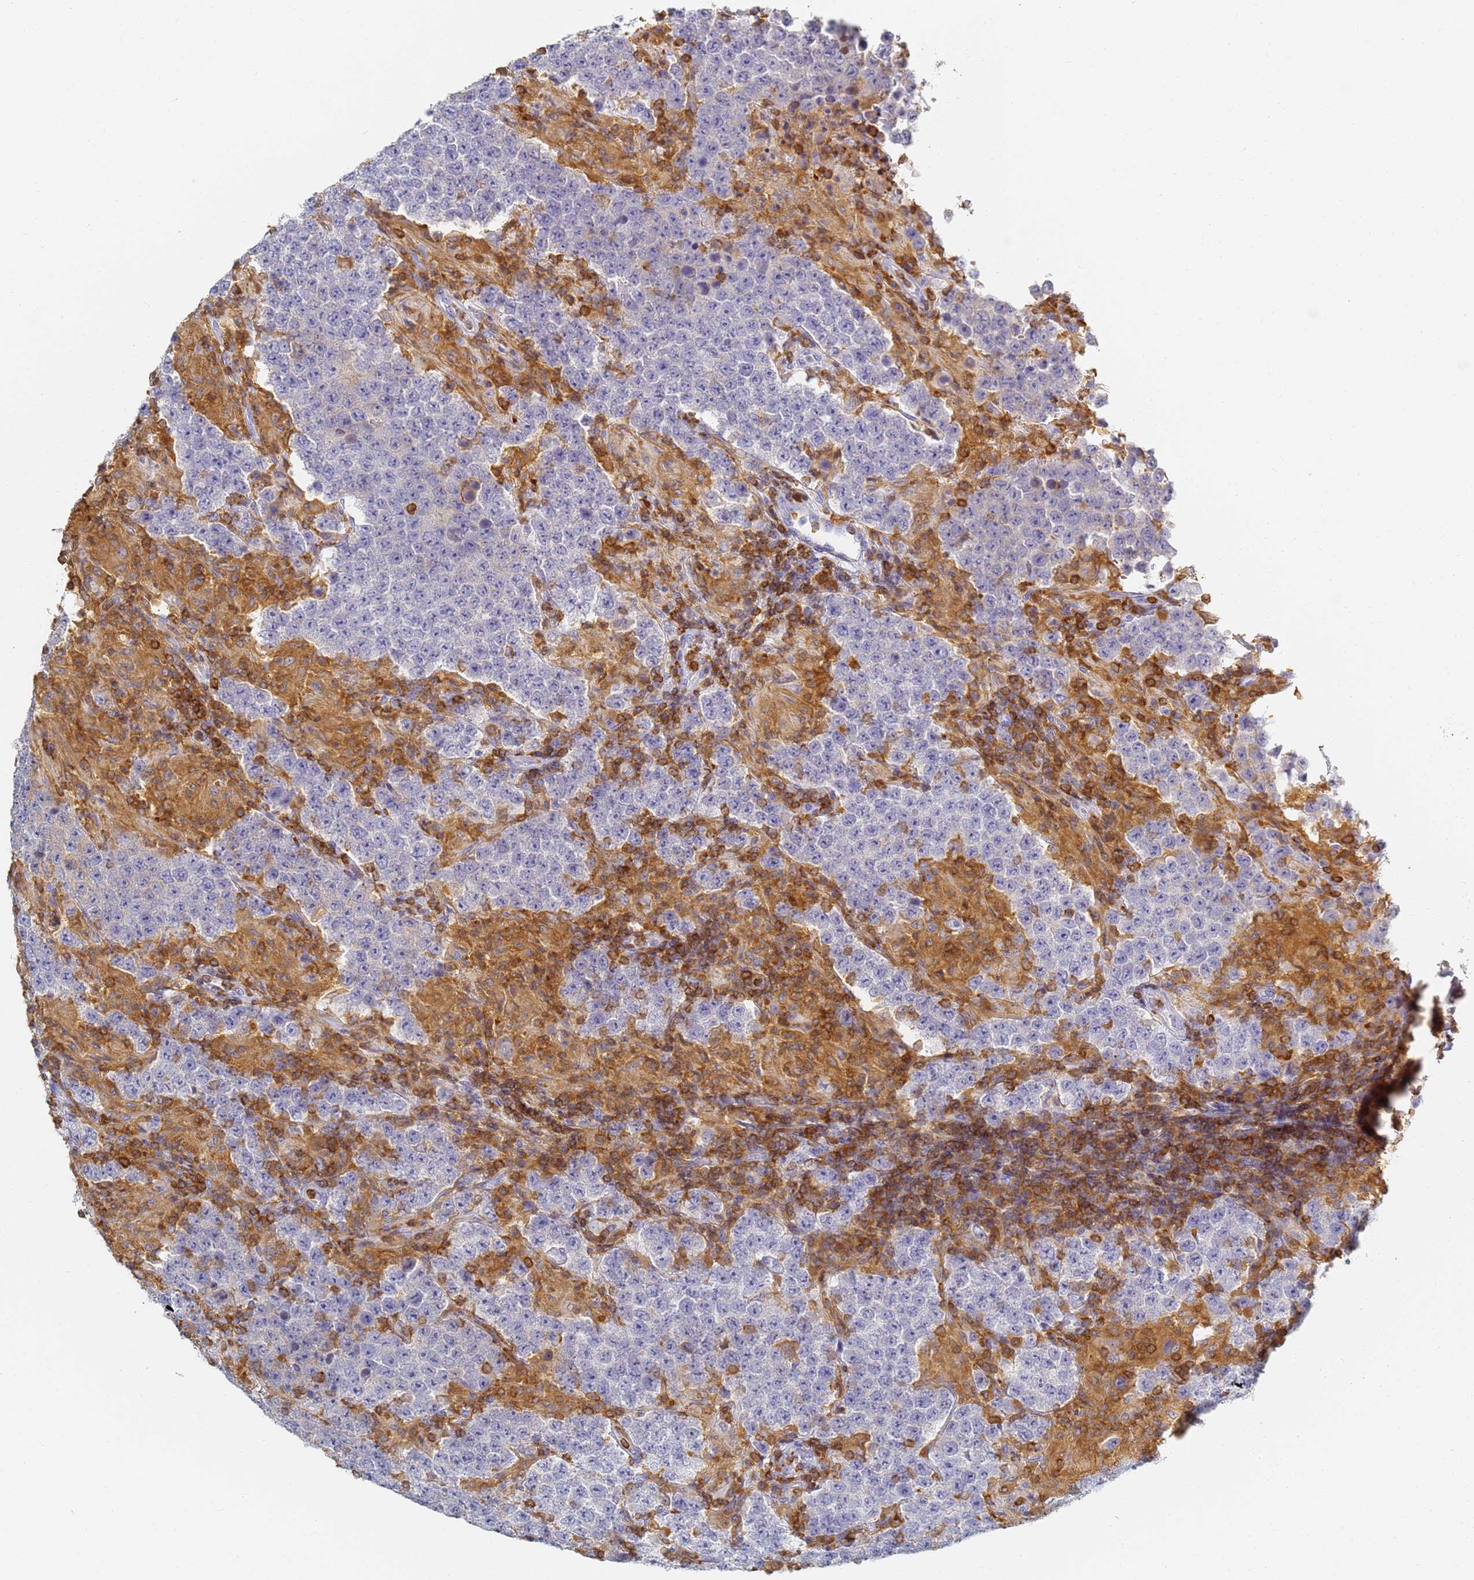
{"staining": {"intensity": "negative", "quantity": "none", "location": "none"}, "tissue": "testis cancer", "cell_type": "Tumor cells", "image_type": "cancer", "snomed": [{"axis": "morphology", "description": "Normal tissue, NOS"}, {"axis": "morphology", "description": "Urothelial carcinoma, High grade"}, {"axis": "morphology", "description": "Seminoma, NOS"}, {"axis": "morphology", "description": "Carcinoma, Embryonal, NOS"}, {"axis": "topography", "description": "Urinary bladder"}, {"axis": "topography", "description": "Testis"}], "caption": "This image is of embryonal carcinoma (testis) stained with immunohistochemistry (IHC) to label a protein in brown with the nuclei are counter-stained blue. There is no positivity in tumor cells.", "gene": "BIN2", "patient": {"sex": "male", "age": 41}}